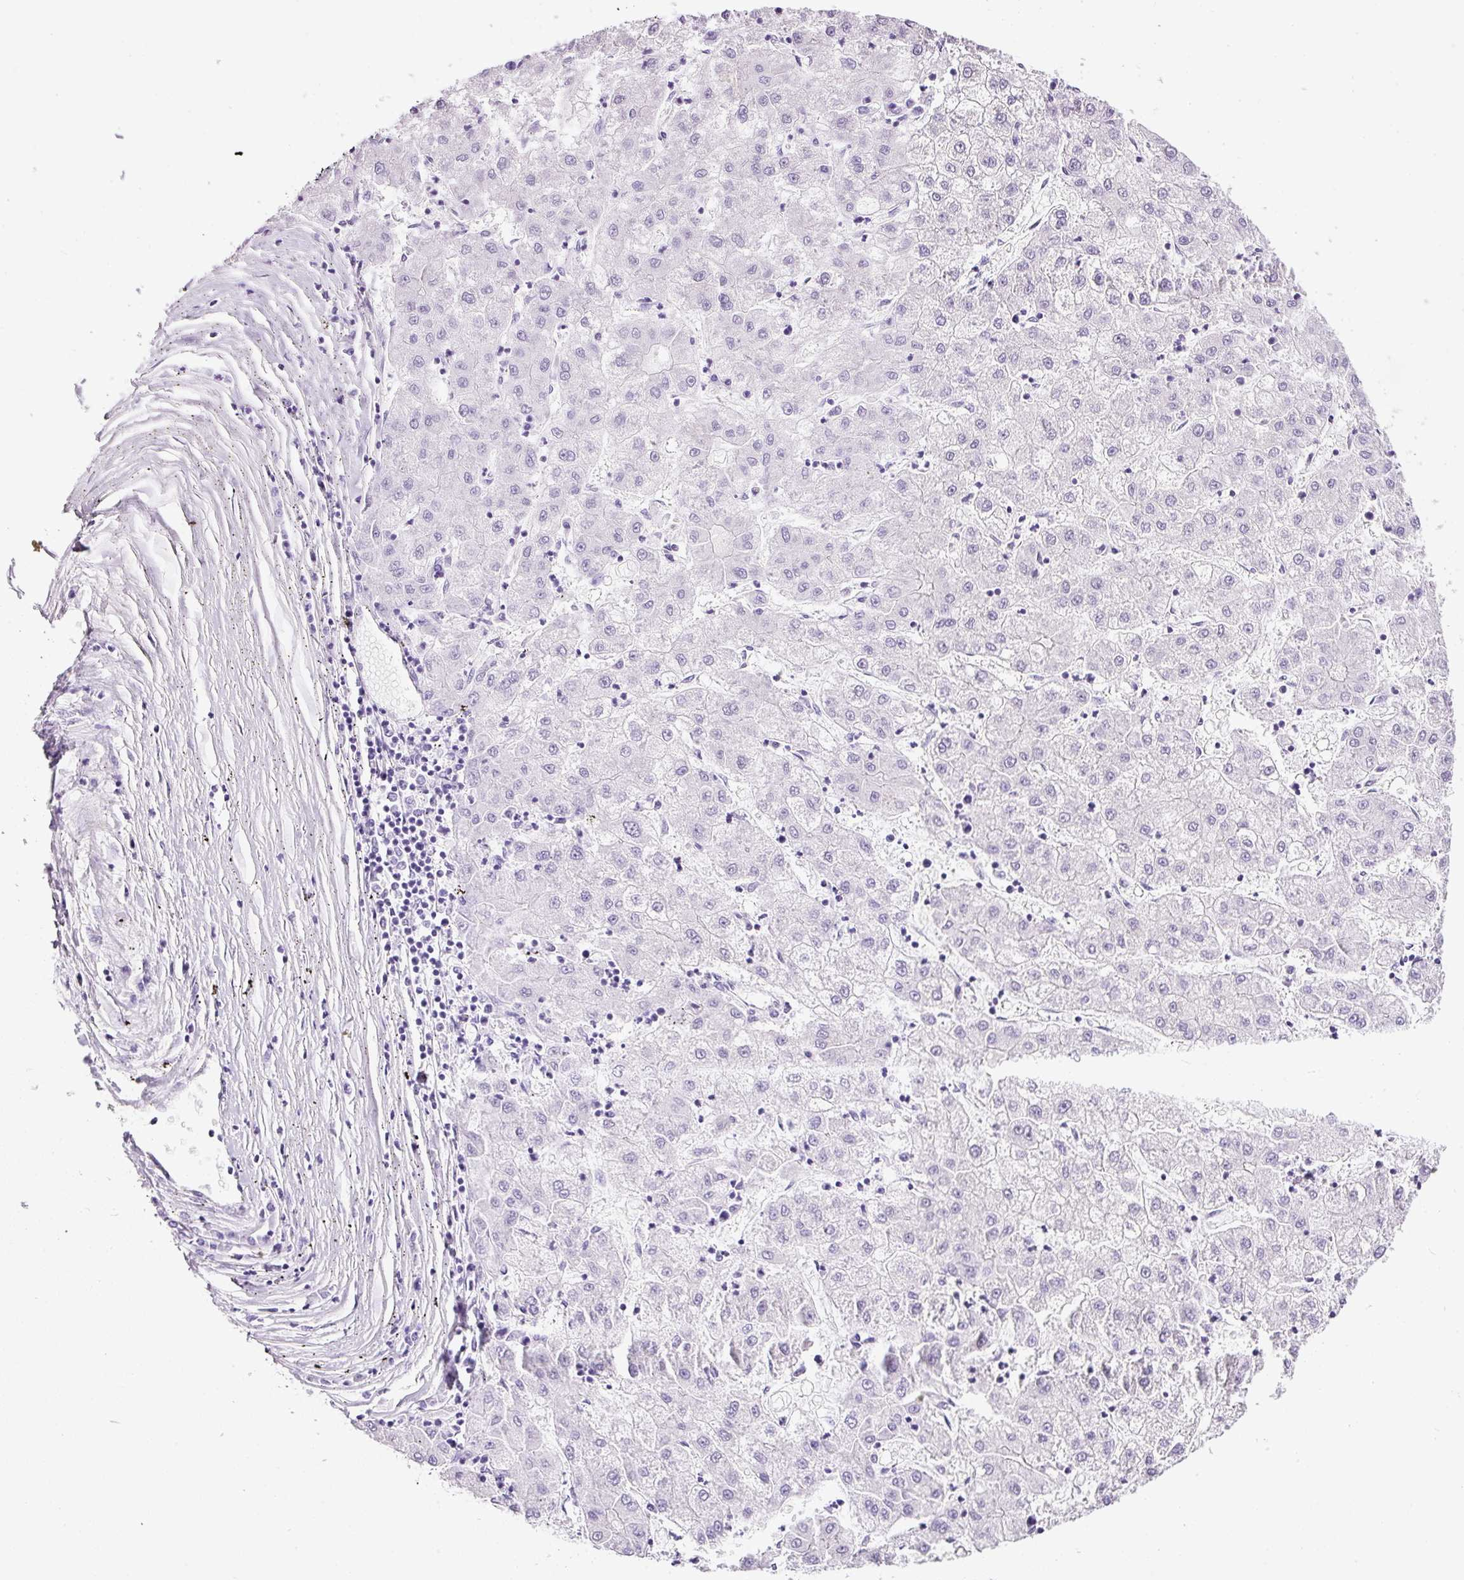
{"staining": {"intensity": "negative", "quantity": "none", "location": "none"}, "tissue": "liver cancer", "cell_type": "Tumor cells", "image_type": "cancer", "snomed": [{"axis": "morphology", "description": "Carcinoma, Hepatocellular, NOS"}, {"axis": "topography", "description": "Liver"}], "caption": "Immunohistochemistry micrograph of neoplastic tissue: human liver hepatocellular carcinoma stained with DAB (3,3'-diaminobenzidine) exhibits no significant protein expression in tumor cells.", "gene": "BSND", "patient": {"sex": "male", "age": 72}}